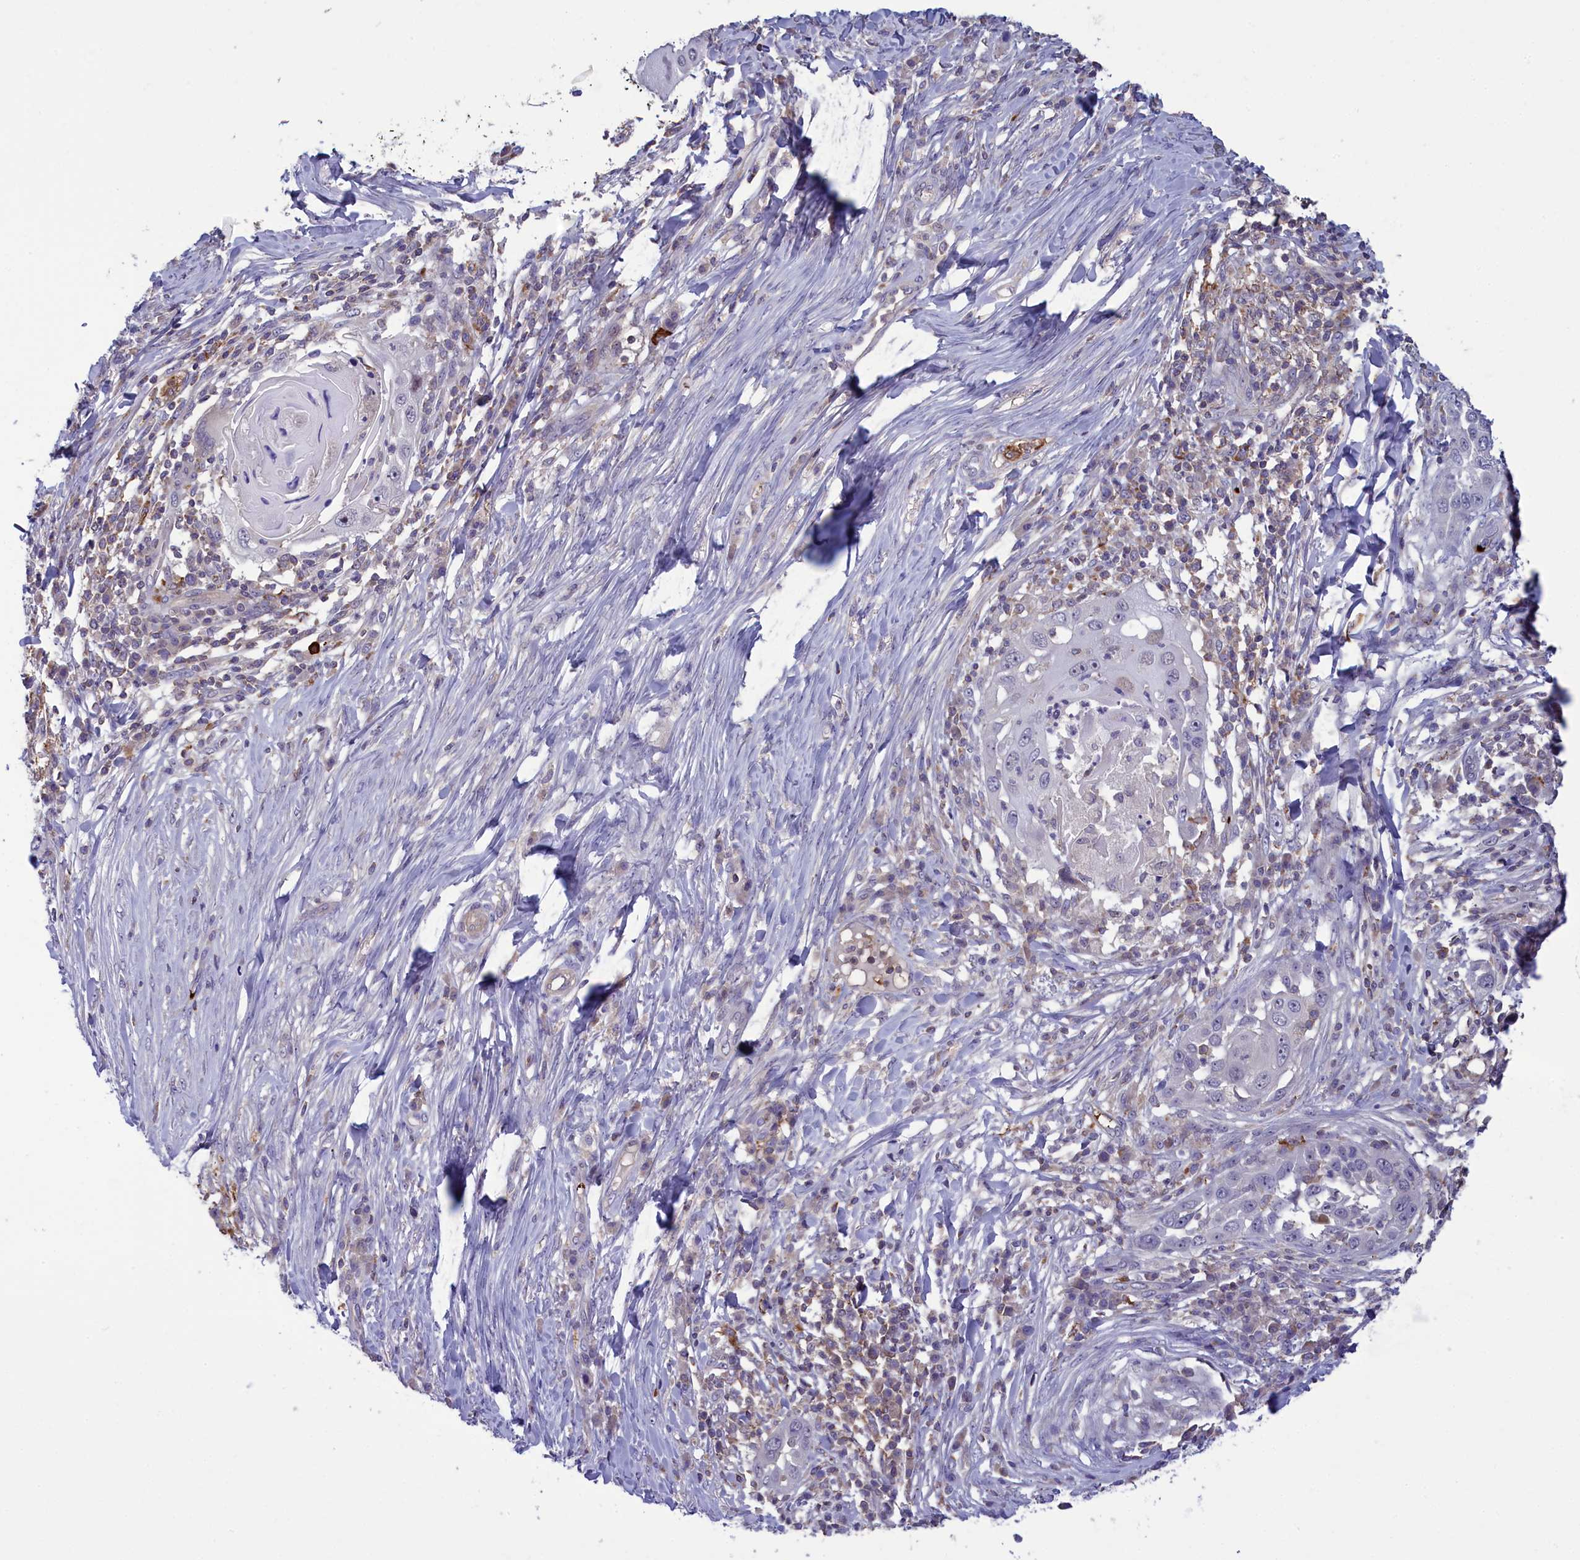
{"staining": {"intensity": "negative", "quantity": "none", "location": "none"}, "tissue": "skin cancer", "cell_type": "Tumor cells", "image_type": "cancer", "snomed": [{"axis": "morphology", "description": "Squamous cell carcinoma, NOS"}, {"axis": "topography", "description": "Skin"}], "caption": "Immunohistochemistry (IHC) histopathology image of neoplastic tissue: skin squamous cell carcinoma stained with DAB demonstrates no significant protein positivity in tumor cells.", "gene": "HEATR3", "patient": {"sex": "female", "age": 44}}